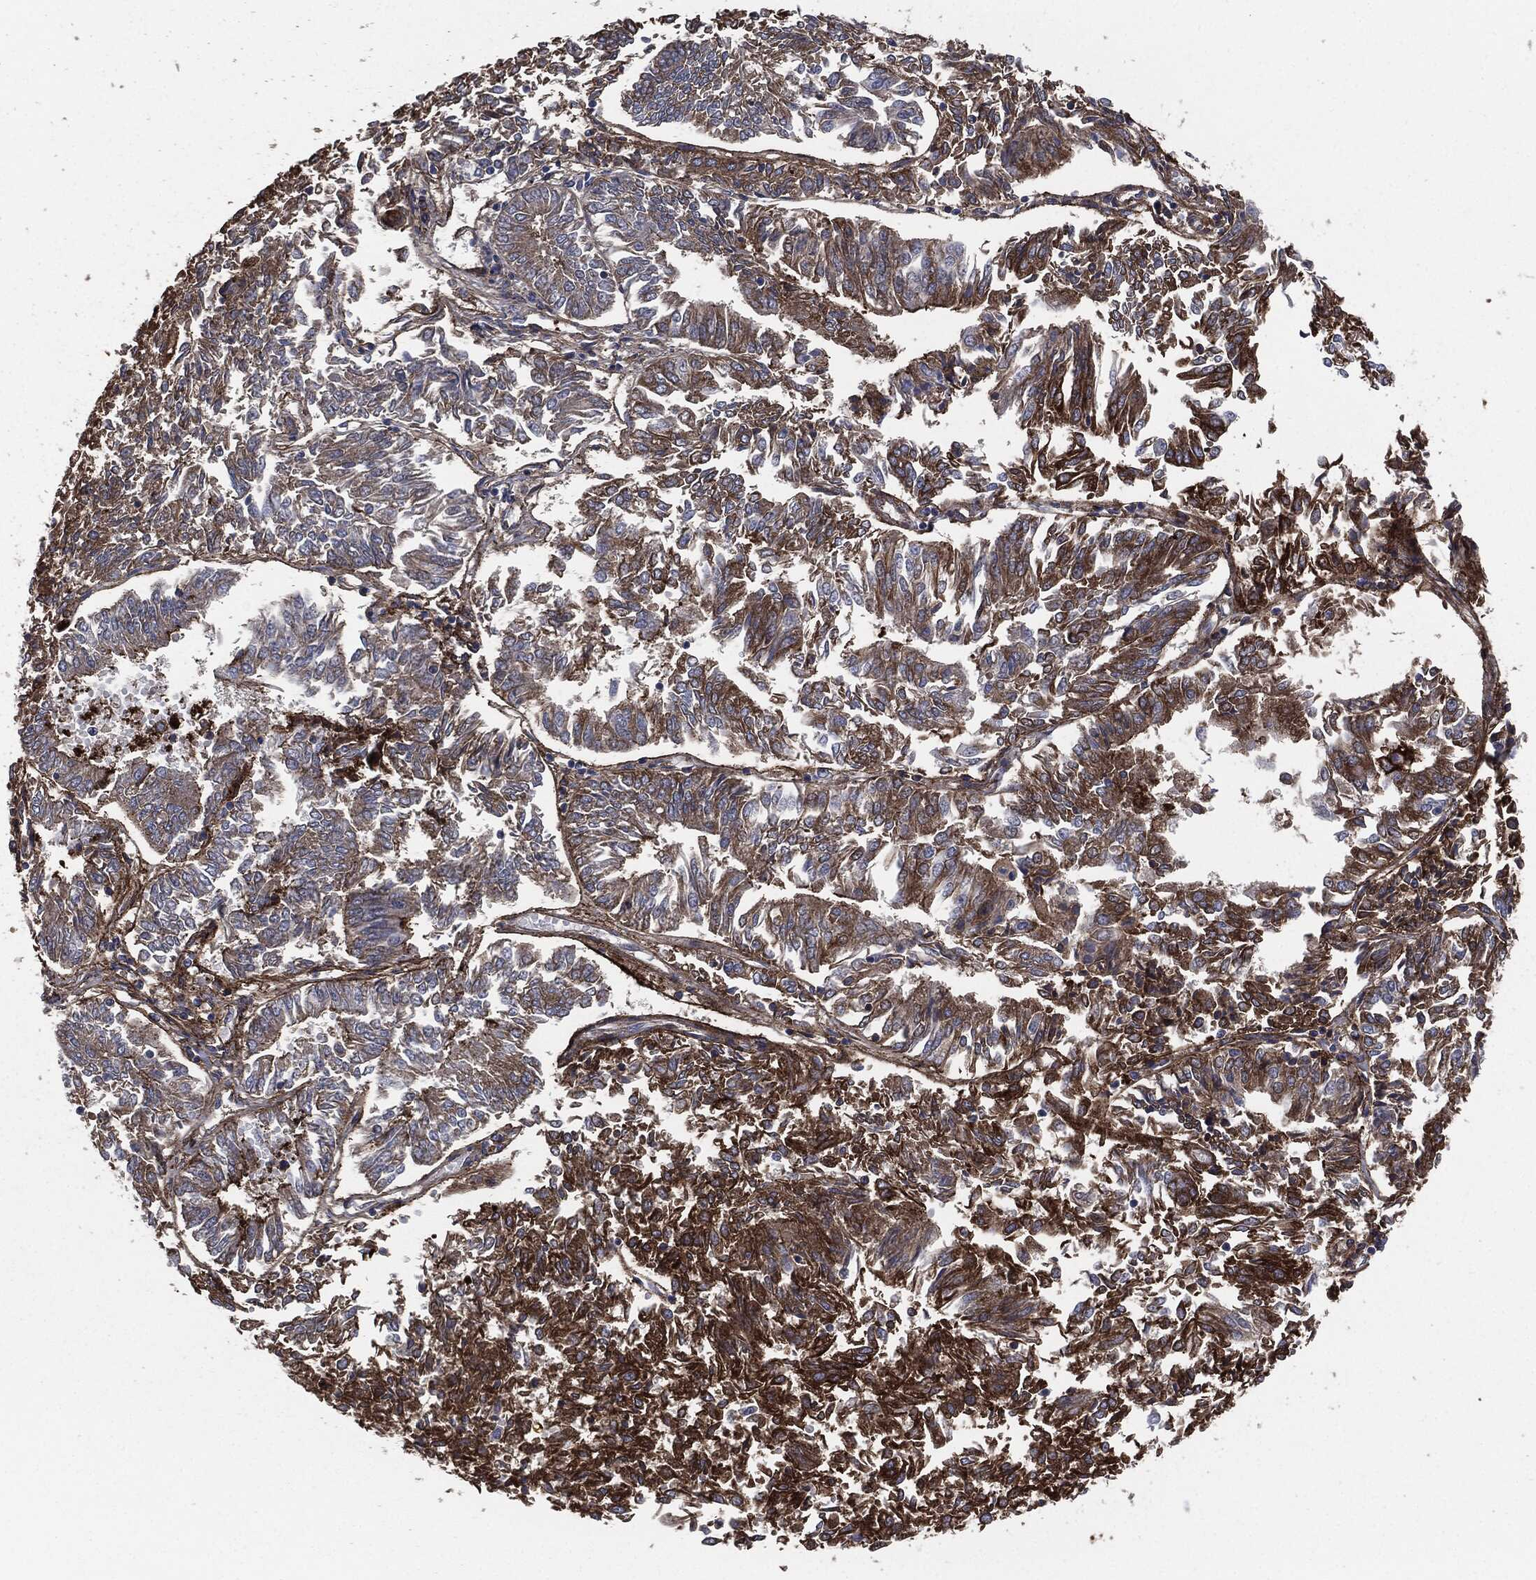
{"staining": {"intensity": "moderate", "quantity": "<25%", "location": "cytoplasmic/membranous"}, "tissue": "endometrial cancer", "cell_type": "Tumor cells", "image_type": "cancer", "snomed": [{"axis": "morphology", "description": "Adenocarcinoma, NOS"}, {"axis": "topography", "description": "Endometrium"}], "caption": "A brown stain labels moderate cytoplasmic/membranous staining of a protein in endometrial cancer tumor cells.", "gene": "APOB", "patient": {"sex": "female", "age": 58}}